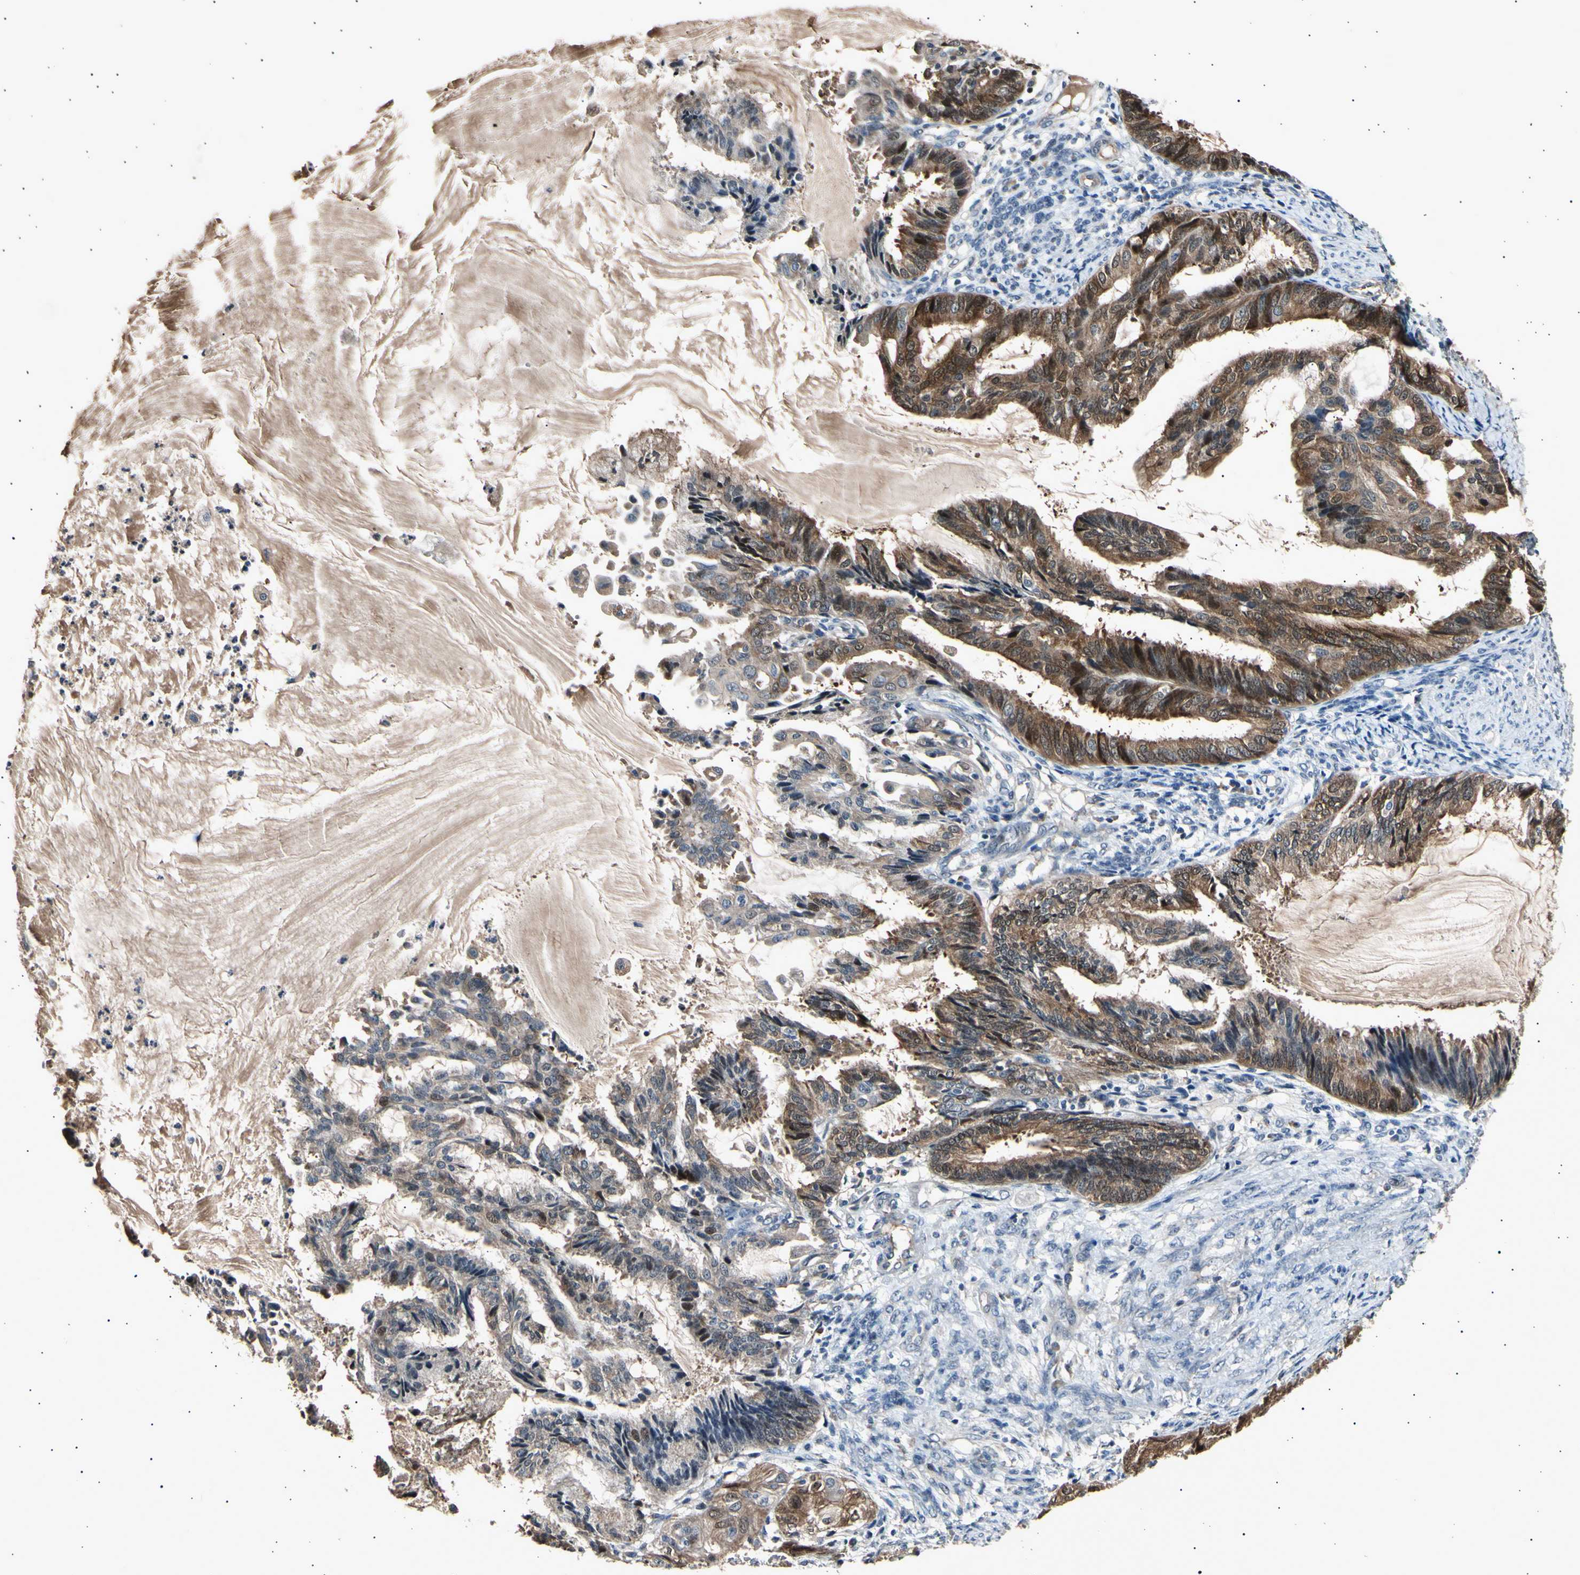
{"staining": {"intensity": "moderate", "quantity": ">75%", "location": "cytoplasmic/membranous"}, "tissue": "endometrial cancer", "cell_type": "Tumor cells", "image_type": "cancer", "snomed": [{"axis": "morphology", "description": "Adenocarcinoma, NOS"}, {"axis": "topography", "description": "Endometrium"}], "caption": "IHC of endometrial cancer (adenocarcinoma) reveals medium levels of moderate cytoplasmic/membranous staining in about >75% of tumor cells.", "gene": "ADCY3", "patient": {"sex": "female", "age": 86}}